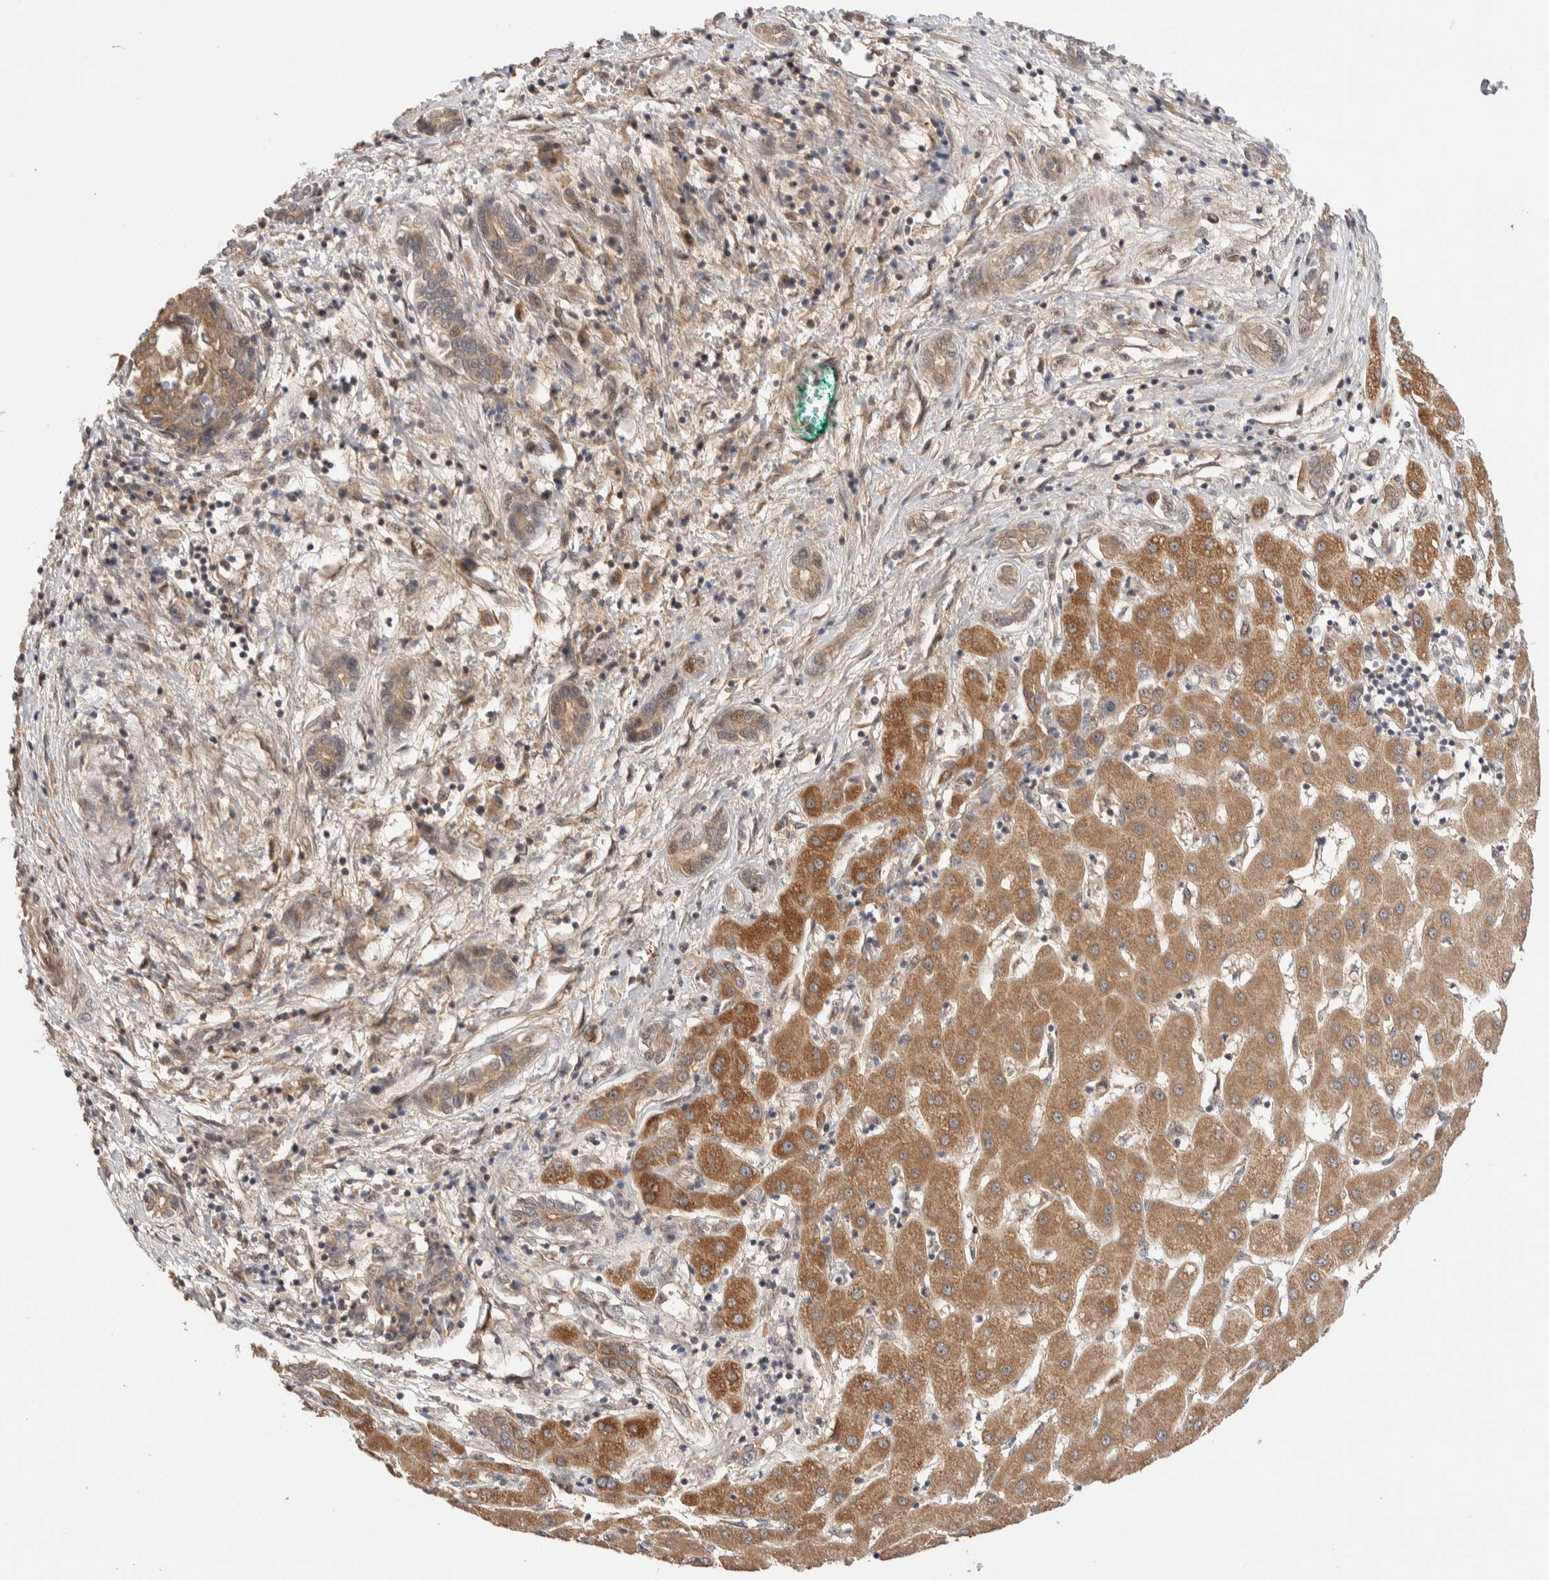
{"staining": {"intensity": "moderate", "quantity": "25%-75%", "location": "cytoplasmic/membranous"}, "tissue": "liver cancer", "cell_type": "Tumor cells", "image_type": "cancer", "snomed": [{"axis": "morphology", "description": "Carcinoma, Hepatocellular, NOS"}, {"axis": "topography", "description": "Liver"}], "caption": "Tumor cells exhibit medium levels of moderate cytoplasmic/membranous positivity in approximately 25%-75% of cells in human liver cancer (hepatocellular carcinoma). The staining was performed using DAB, with brown indicating positive protein expression. Nuclei are stained blue with hematoxylin.", "gene": "PRDM15", "patient": {"sex": "male", "age": 65}}